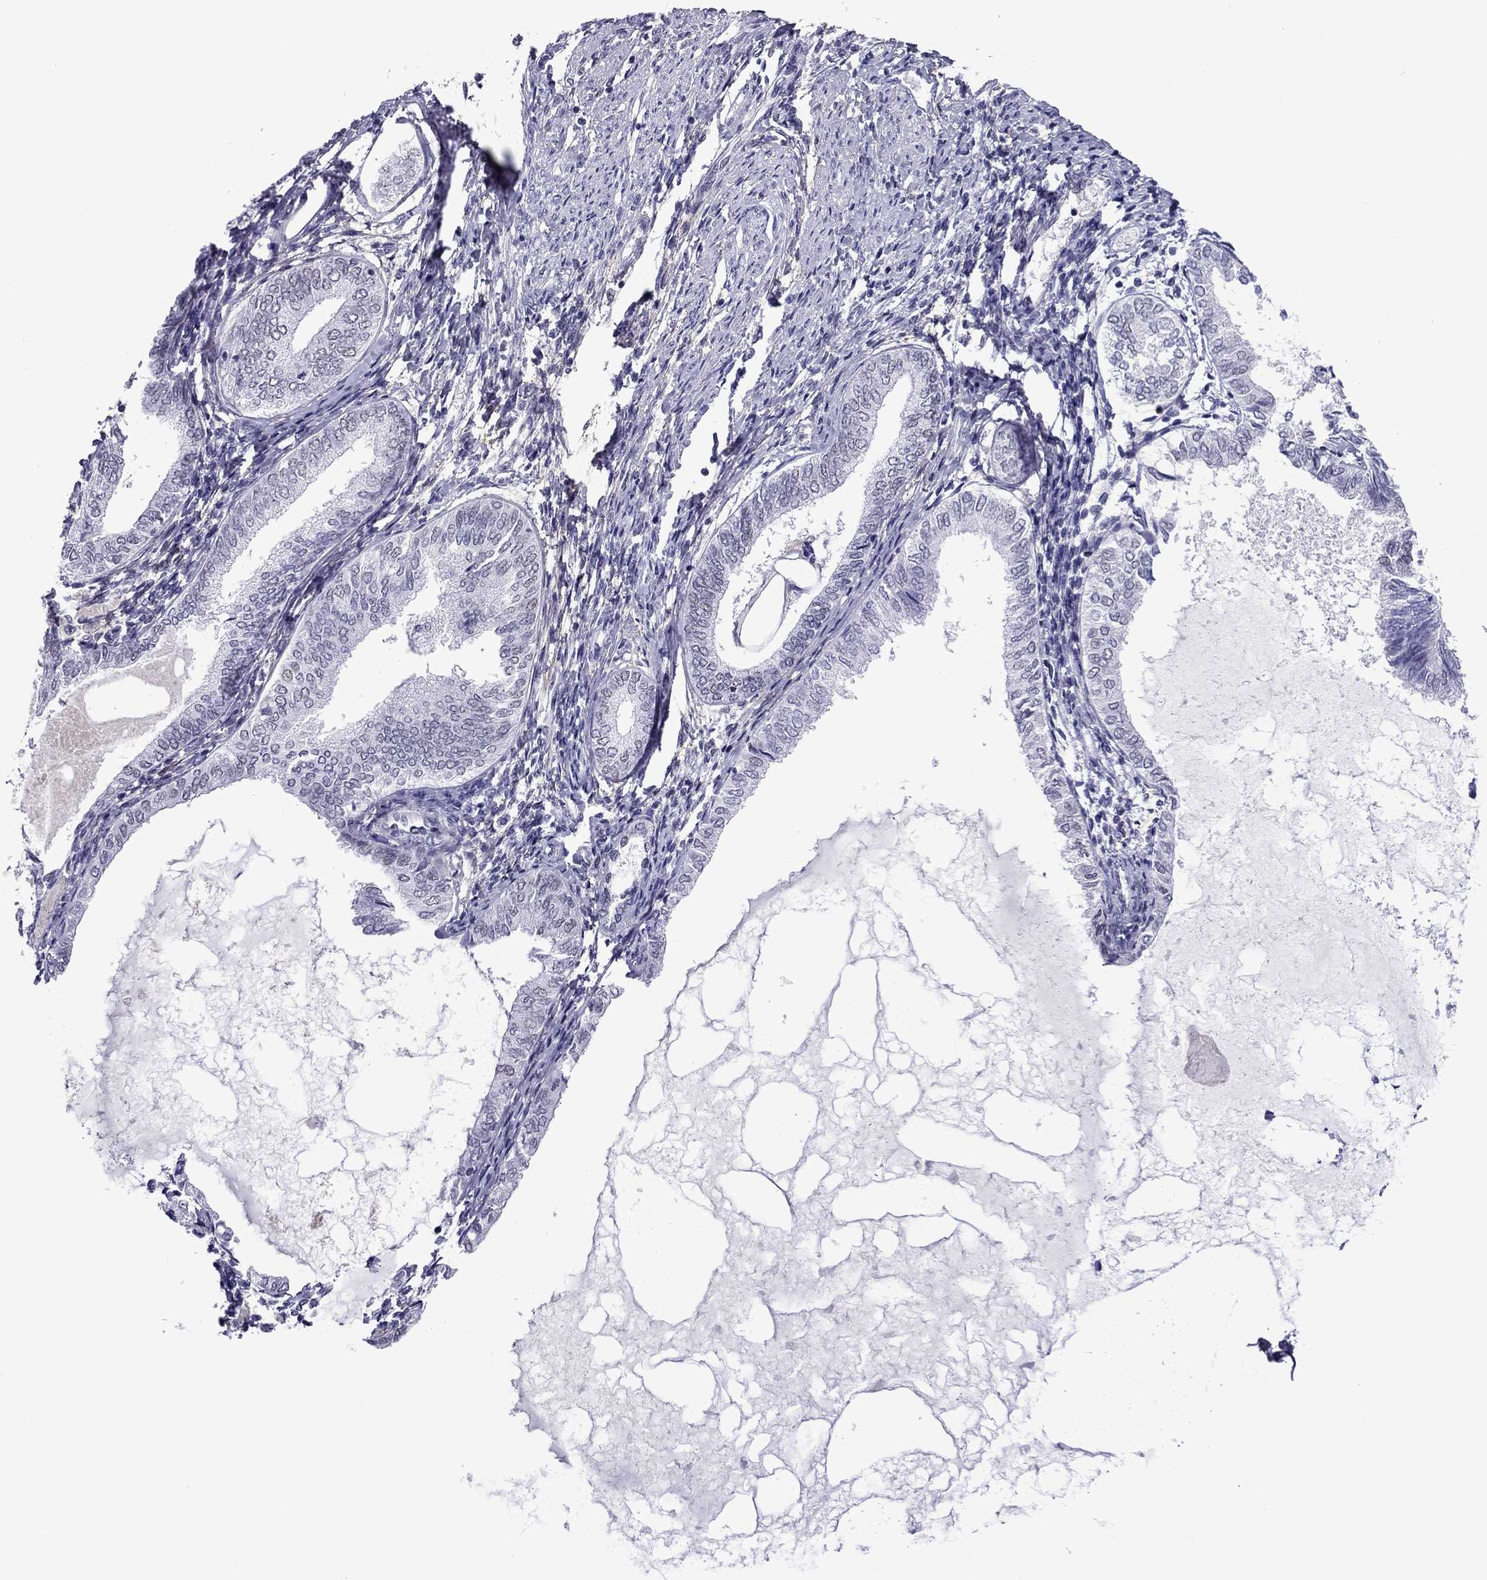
{"staining": {"intensity": "negative", "quantity": "none", "location": "none"}, "tissue": "endometrial cancer", "cell_type": "Tumor cells", "image_type": "cancer", "snomed": [{"axis": "morphology", "description": "Adenocarcinoma, NOS"}, {"axis": "topography", "description": "Endometrium"}], "caption": "DAB (3,3'-diaminobenzidine) immunohistochemical staining of human endometrial adenocarcinoma exhibits no significant staining in tumor cells. (DAB immunohistochemistry (IHC), high magnification).", "gene": "ZNF646", "patient": {"sex": "female", "age": 68}}